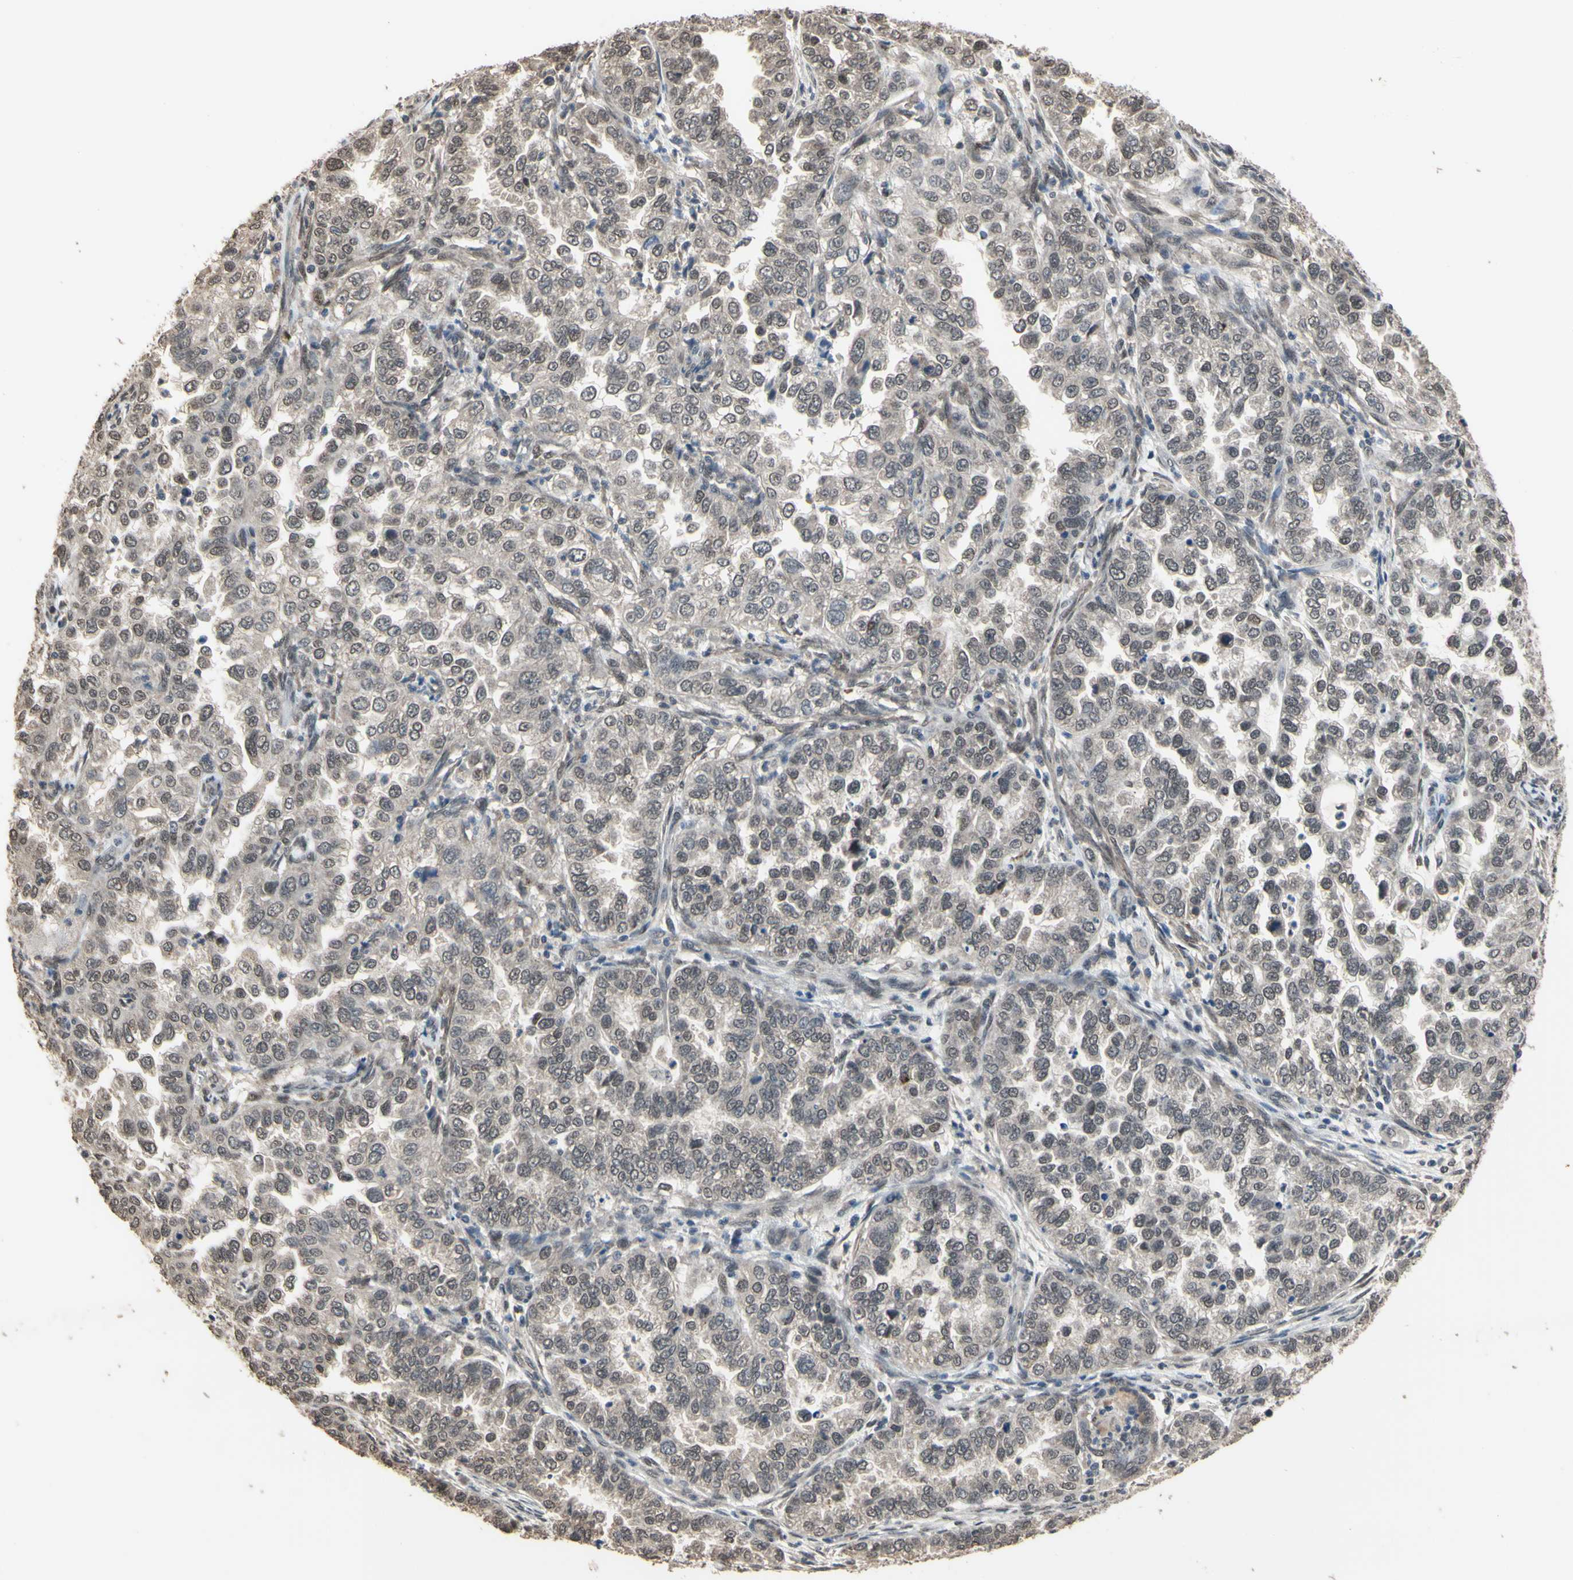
{"staining": {"intensity": "weak", "quantity": "<25%", "location": "nuclear"}, "tissue": "endometrial cancer", "cell_type": "Tumor cells", "image_type": "cancer", "snomed": [{"axis": "morphology", "description": "Adenocarcinoma, NOS"}, {"axis": "topography", "description": "Endometrium"}], "caption": "Immunohistochemistry micrograph of endometrial cancer (adenocarcinoma) stained for a protein (brown), which displays no staining in tumor cells.", "gene": "ZNF174", "patient": {"sex": "female", "age": 85}}